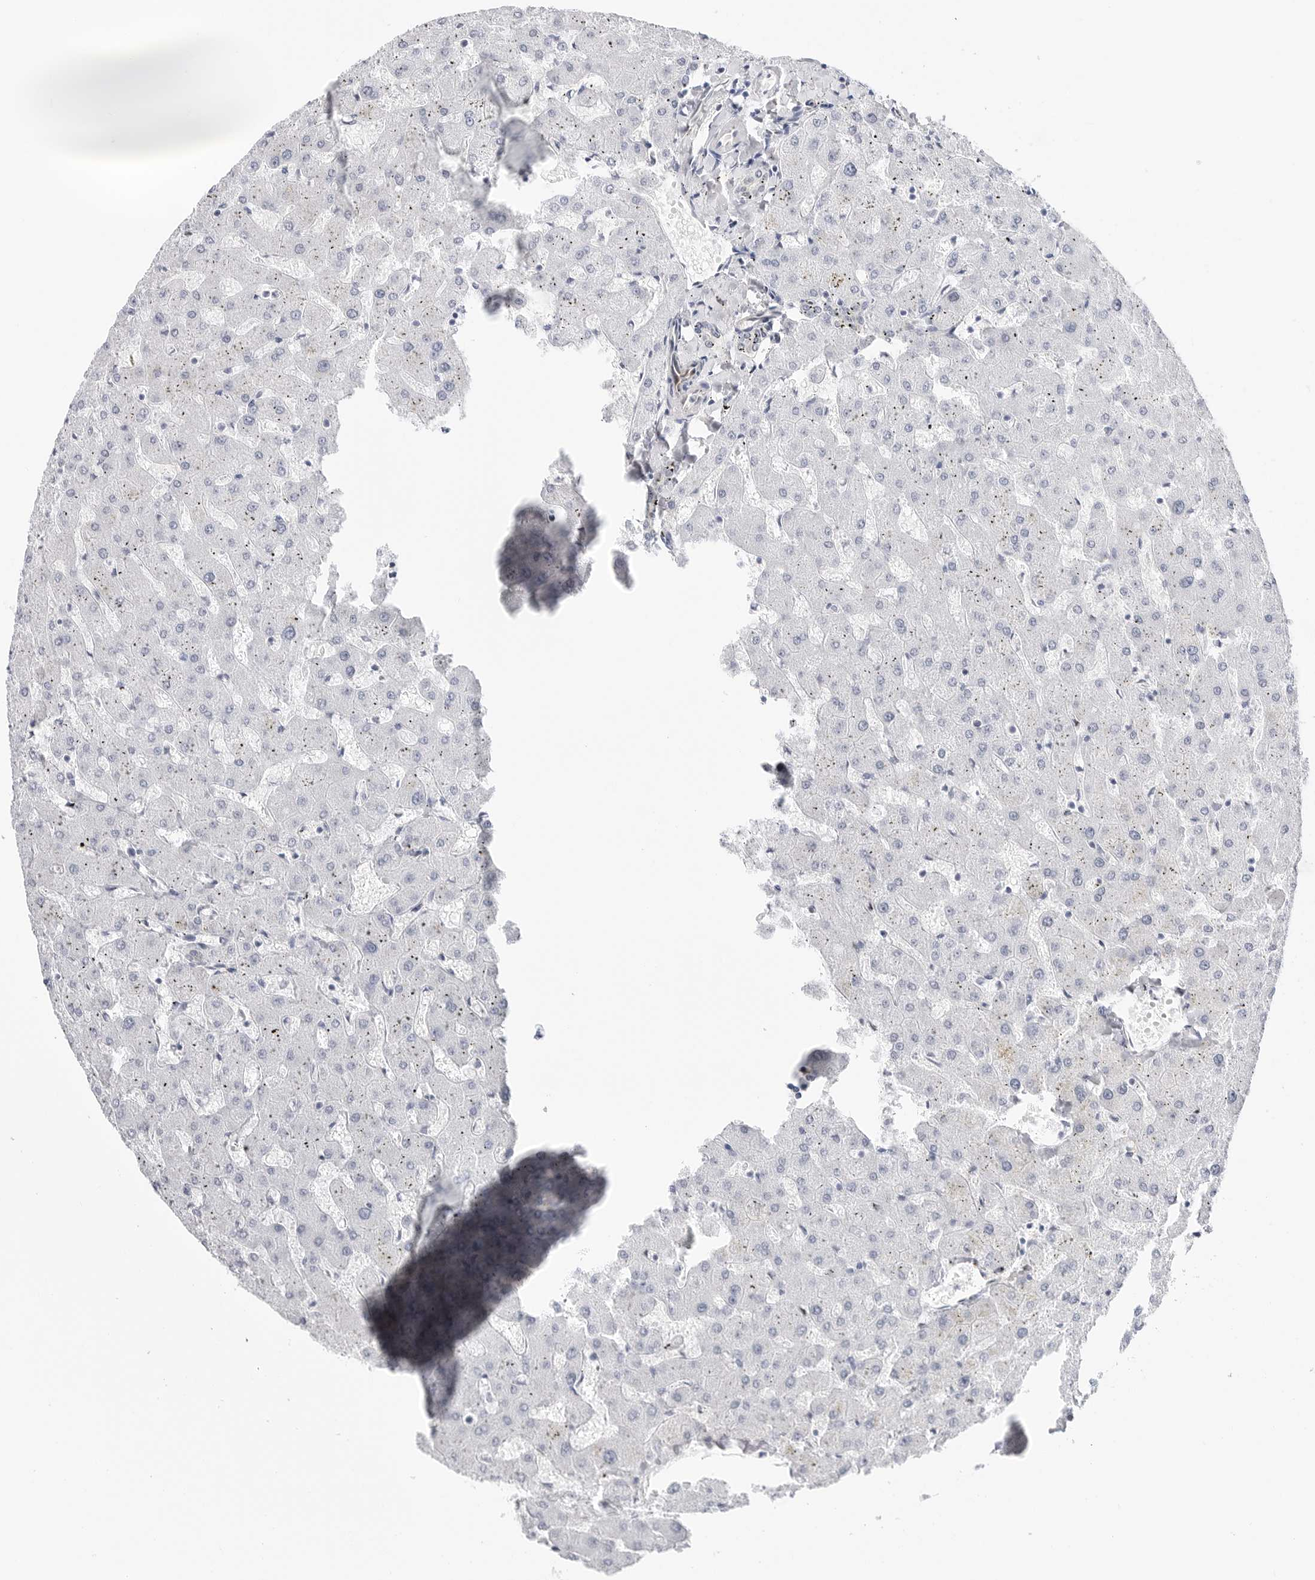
{"staining": {"intensity": "negative", "quantity": "none", "location": "none"}, "tissue": "liver", "cell_type": "Cholangiocytes", "image_type": "normal", "snomed": [{"axis": "morphology", "description": "Normal tissue, NOS"}, {"axis": "topography", "description": "Liver"}], "caption": "Immunohistochemistry of normal liver reveals no staining in cholangiocytes. (Immunohistochemistry, brightfield microscopy, high magnification).", "gene": "SLC19A1", "patient": {"sex": "female", "age": 63}}